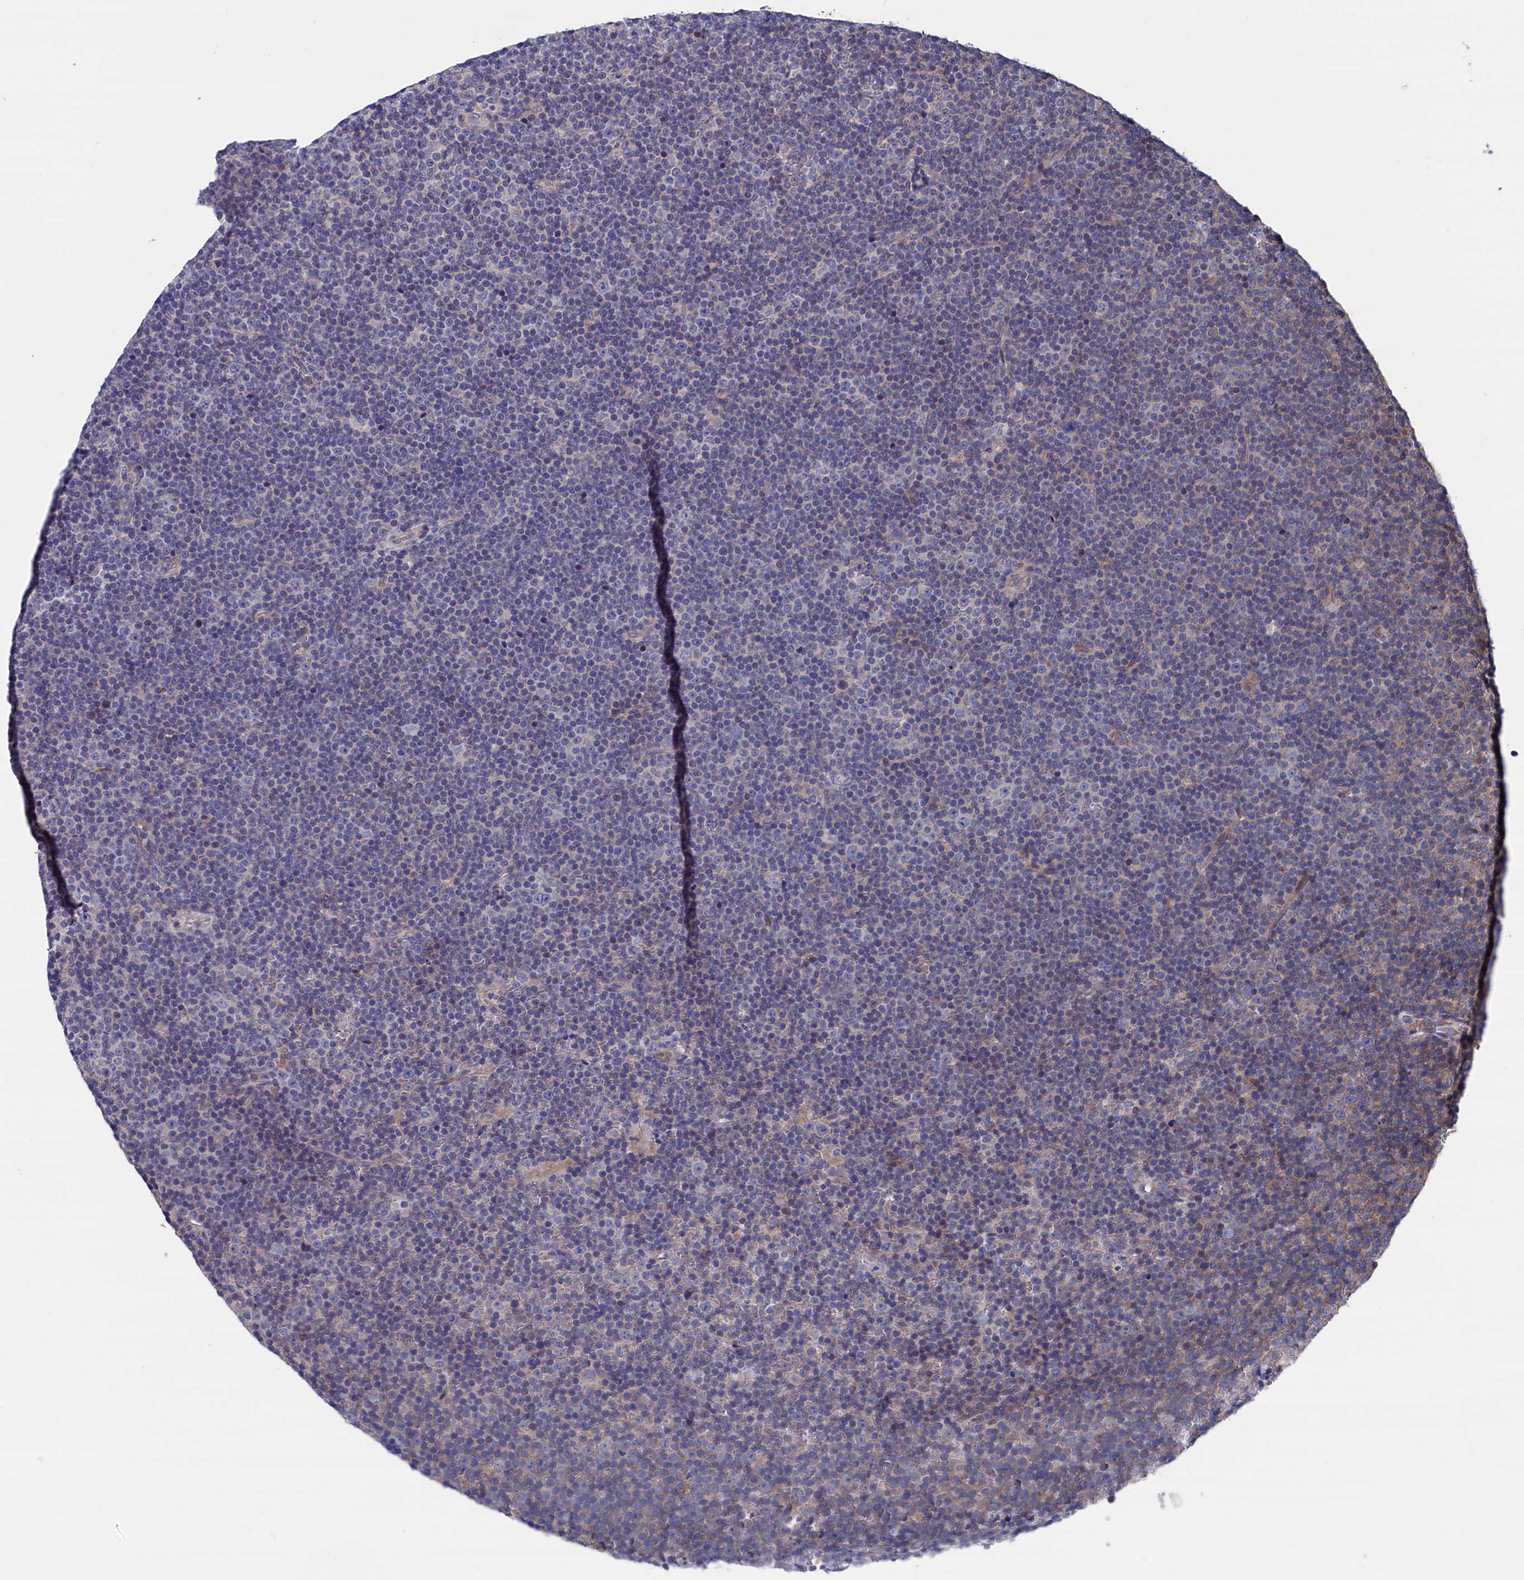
{"staining": {"intensity": "negative", "quantity": "none", "location": "none"}, "tissue": "lymphoma", "cell_type": "Tumor cells", "image_type": "cancer", "snomed": [{"axis": "morphology", "description": "Malignant lymphoma, non-Hodgkin's type, Low grade"}, {"axis": "topography", "description": "Lymph node"}], "caption": "The micrograph reveals no significant positivity in tumor cells of low-grade malignant lymphoma, non-Hodgkin's type.", "gene": "SPATA13", "patient": {"sex": "female", "age": 67}}